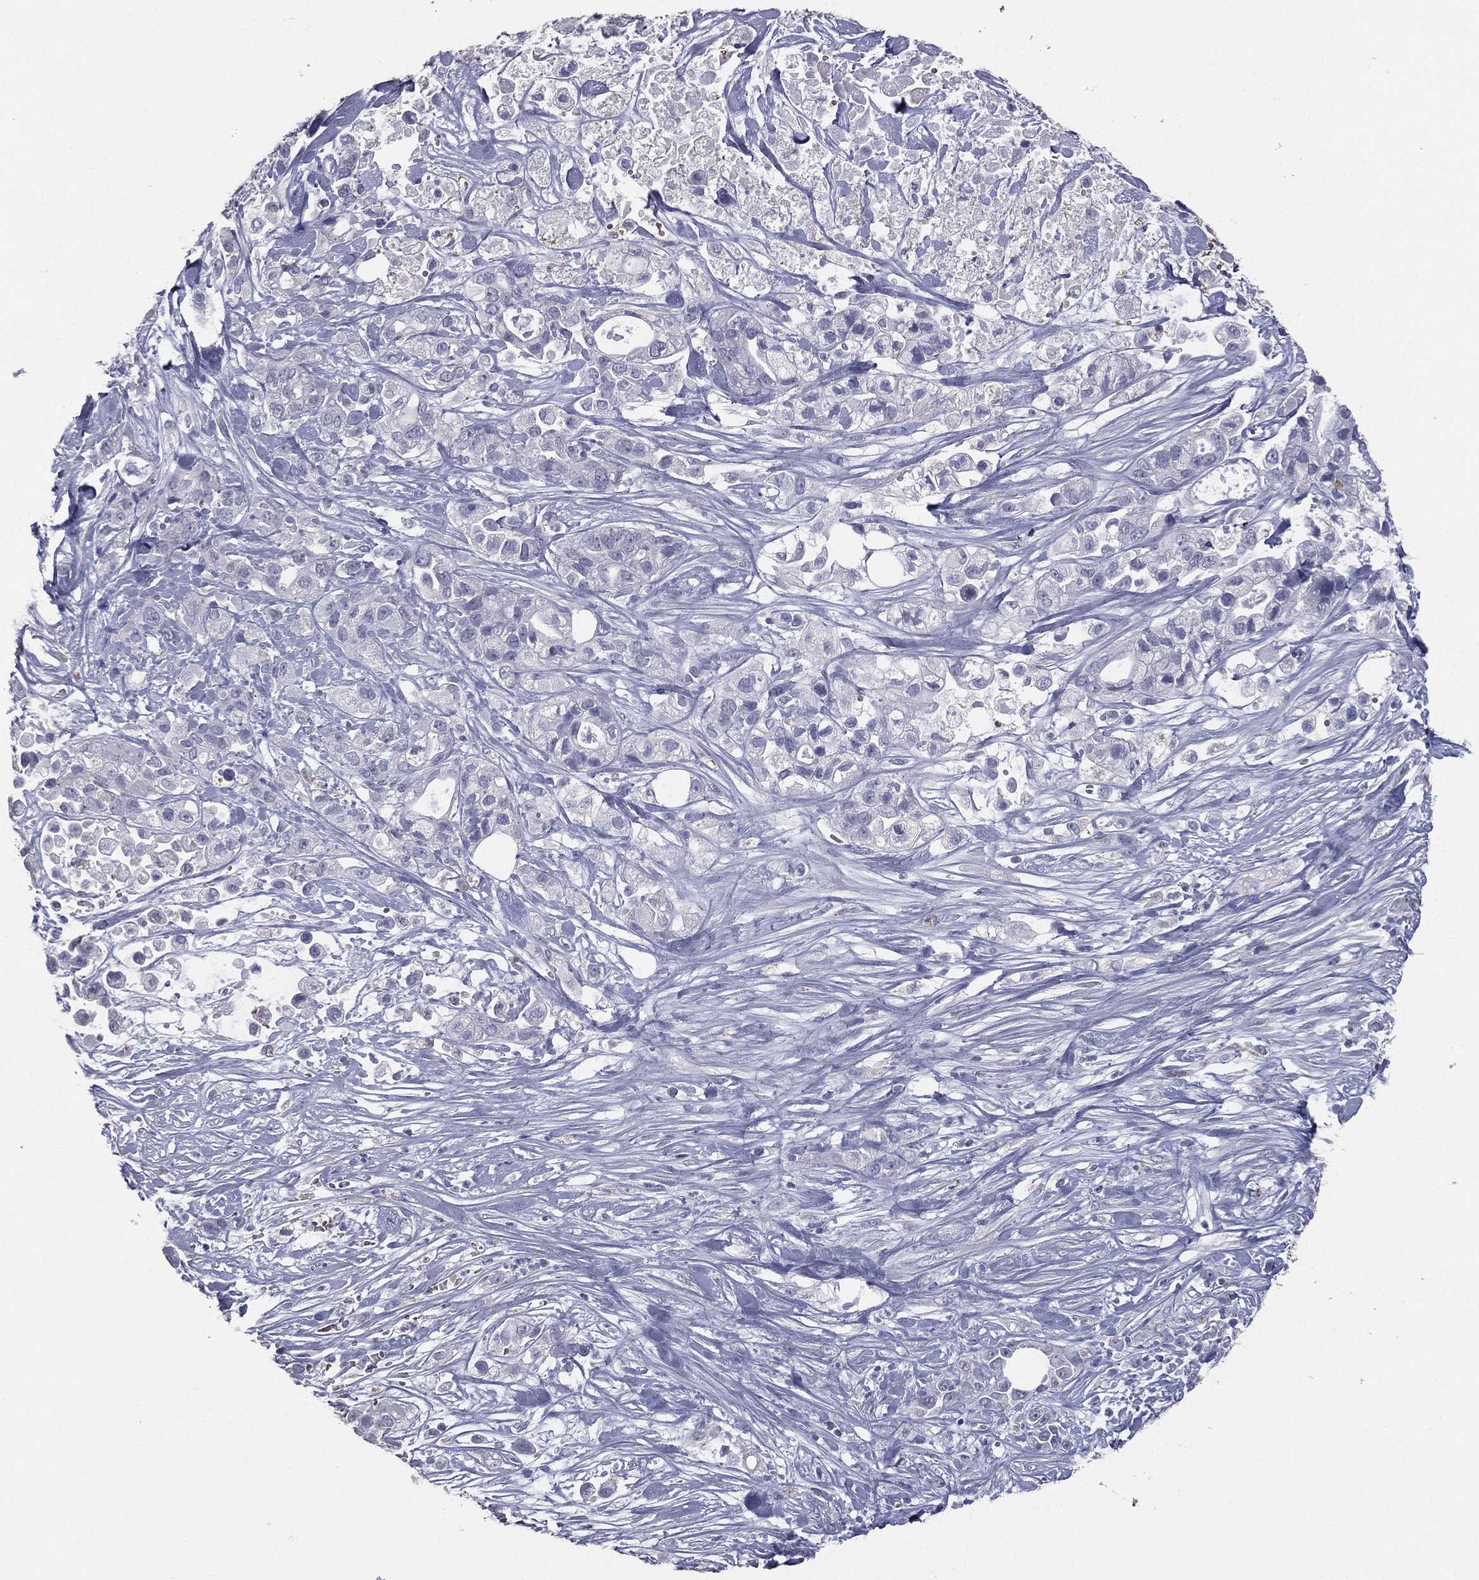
{"staining": {"intensity": "negative", "quantity": "none", "location": "none"}, "tissue": "pancreatic cancer", "cell_type": "Tumor cells", "image_type": "cancer", "snomed": [{"axis": "morphology", "description": "Adenocarcinoma, NOS"}, {"axis": "topography", "description": "Pancreas"}], "caption": "This is a image of immunohistochemistry (IHC) staining of adenocarcinoma (pancreatic), which shows no positivity in tumor cells.", "gene": "ESX1", "patient": {"sex": "male", "age": 44}}